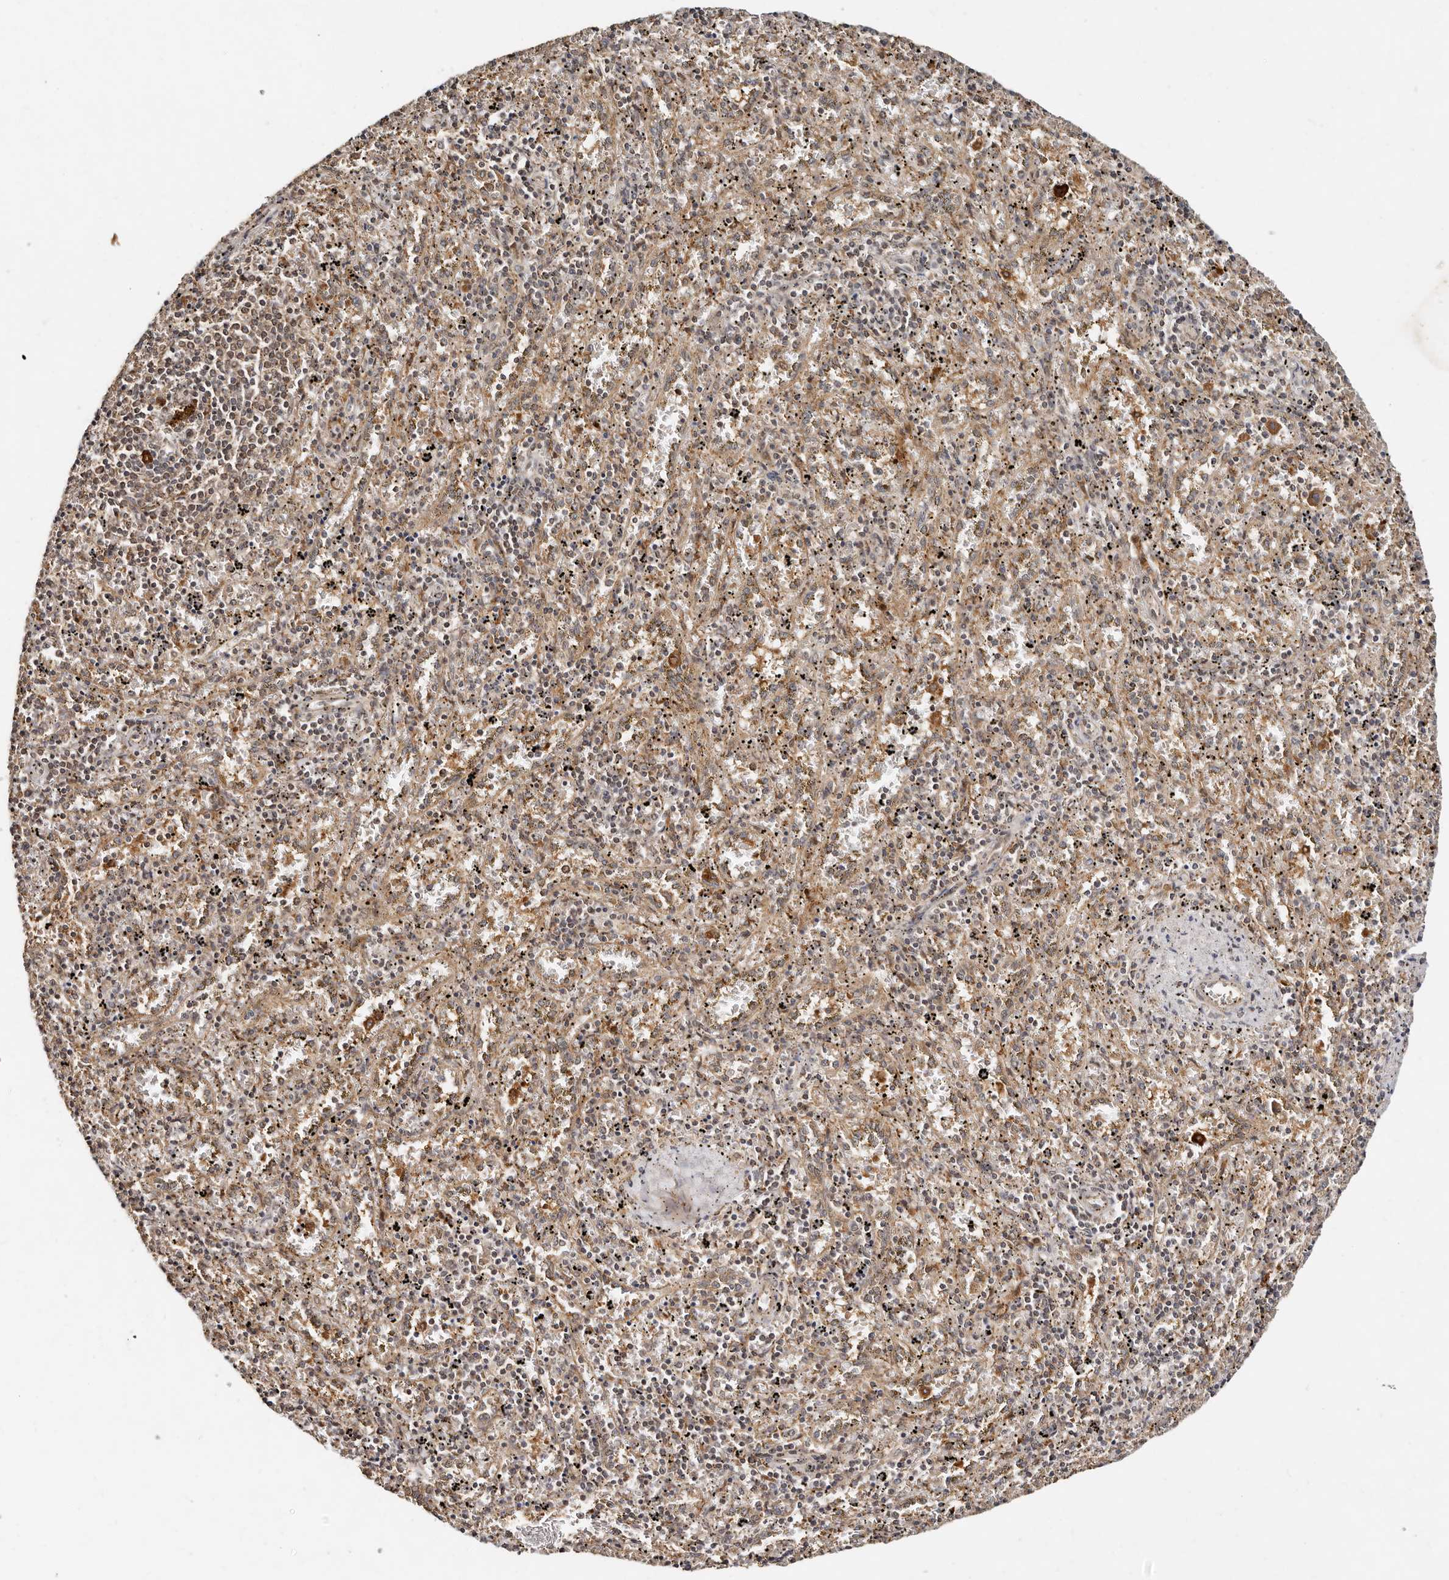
{"staining": {"intensity": "weak", "quantity": "<25%", "location": "cytoplasmic/membranous"}, "tissue": "spleen", "cell_type": "Cells in red pulp", "image_type": "normal", "snomed": [{"axis": "morphology", "description": "Normal tissue, NOS"}, {"axis": "topography", "description": "Spleen"}], "caption": "IHC image of normal spleen: human spleen stained with DAB shows no significant protein staining in cells in red pulp.", "gene": "DENND11", "patient": {"sex": "male", "age": 11}}